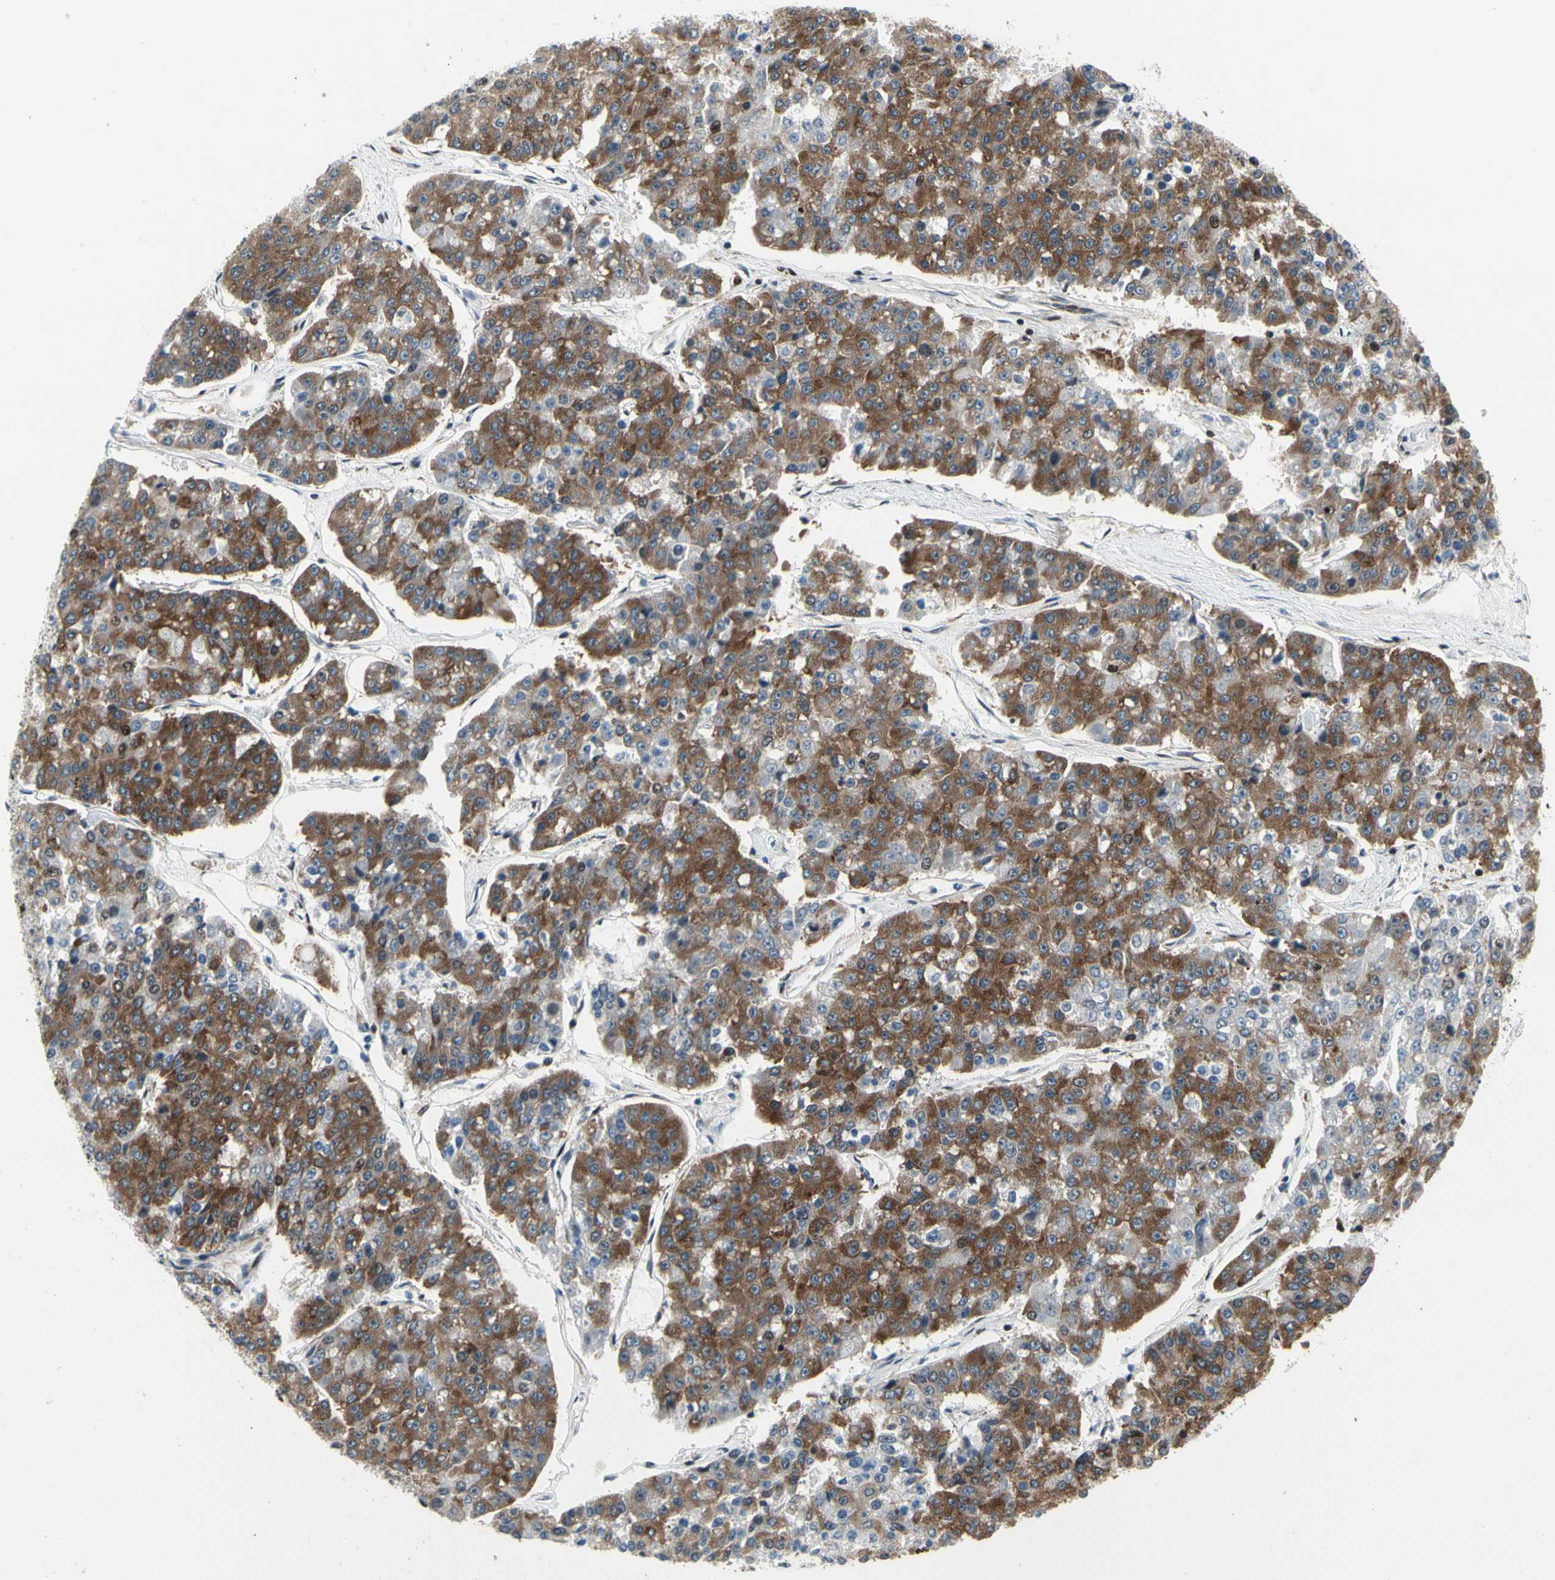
{"staining": {"intensity": "strong", "quantity": ">75%", "location": "cytoplasmic/membranous,nuclear"}, "tissue": "pancreatic cancer", "cell_type": "Tumor cells", "image_type": "cancer", "snomed": [{"axis": "morphology", "description": "Adenocarcinoma, NOS"}, {"axis": "topography", "description": "Pancreas"}], "caption": "Protein expression analysis of pancreatic cancer (adenocarcinoma) reveals strong cytoplasmic/membranous and nuclear positivity in approximately >75% of tumor cells.", "gene": "SRSF11", "patient": {"sex": "male", "age": 50}}